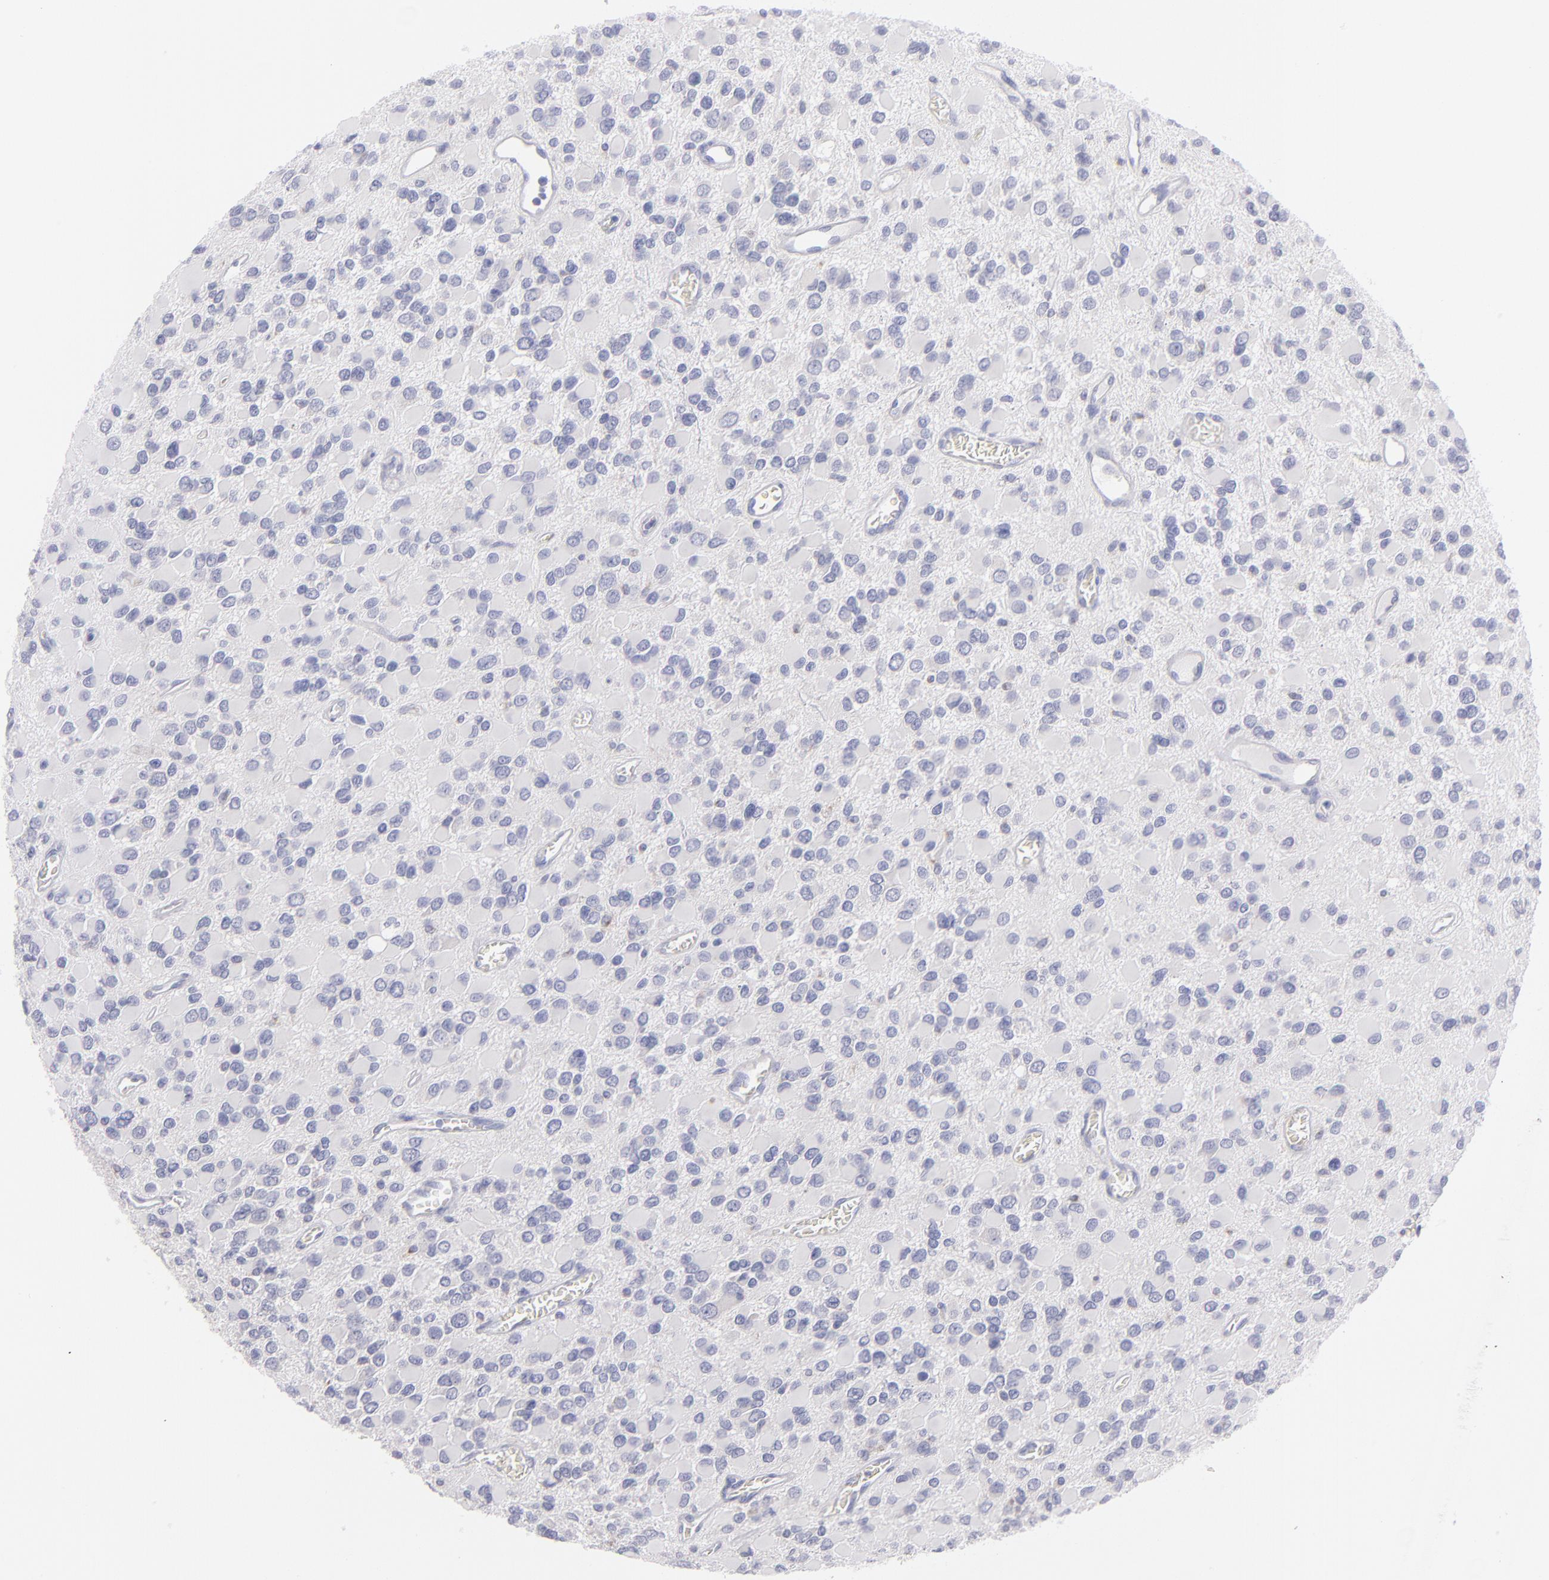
{"staining": {"intensity": "negative", "quantity": "none", "location": "none"}, "tissue": "glioma", "cell_type": "Tumor cells", "image_type": "cancer", "snomed": [{"axis": "morphology", "description": "Glioma, malignant, Low grade"}, {"axis": "topography", "description": "Brain"}], "caption": "Tumor cells are negative for brown protein staining in malignant glioma (low-grade).", "gene": "PLVAP", "patient": {"sex": "male", "age": 42}}